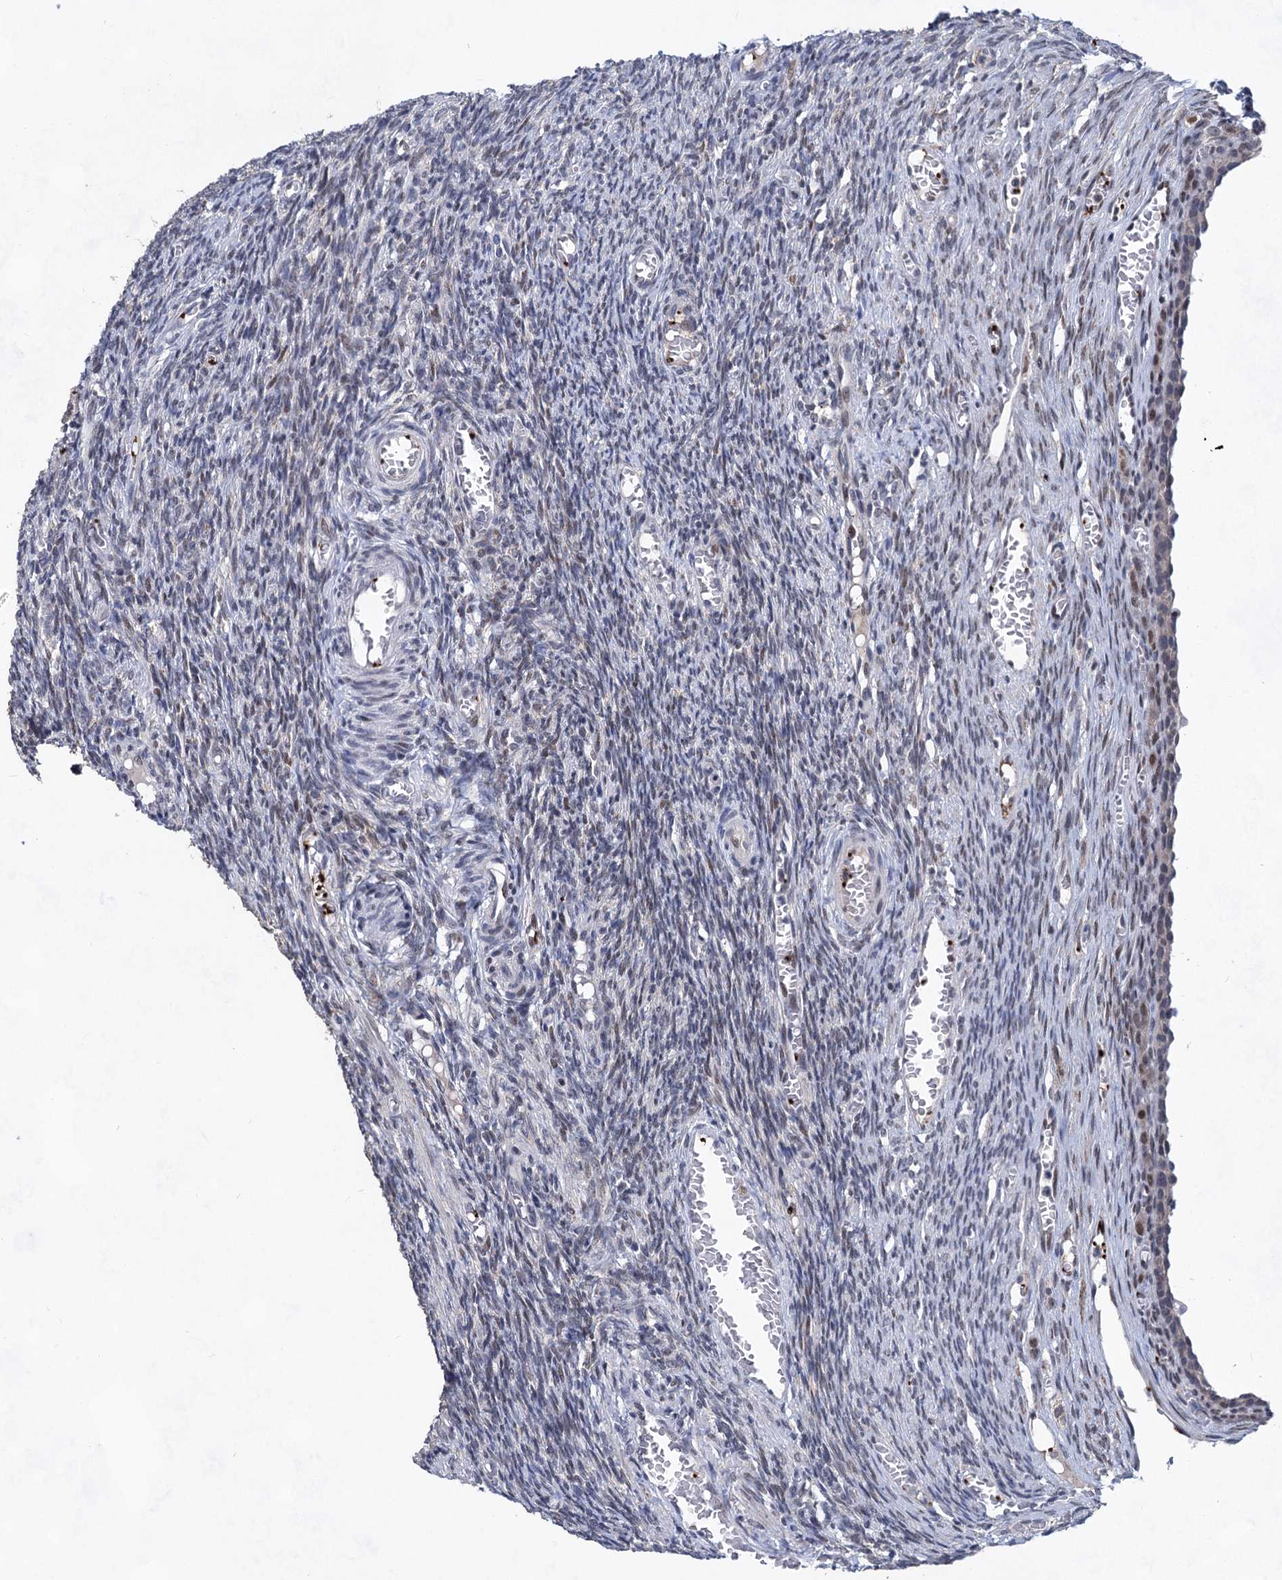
{"staining": {"intensity": "negative", "quantity": "none", "location": "none"}, "tissue": "ovary", "cell_type": "Ovarian stroma cells", "image_type": "normal", "snomed": [{"axis": "morphology", "description": "Normal tissue, NOS"}, {"axis": "topography", "description": "Ovary"}], "caption": "This is an immunohistochemistry (IHC) photomicrograph of unremarkable ovary. There is no positivity in ovarian stroma cells.", "gene": "MON2", "patient": {"sex": "female", "age": 27}}